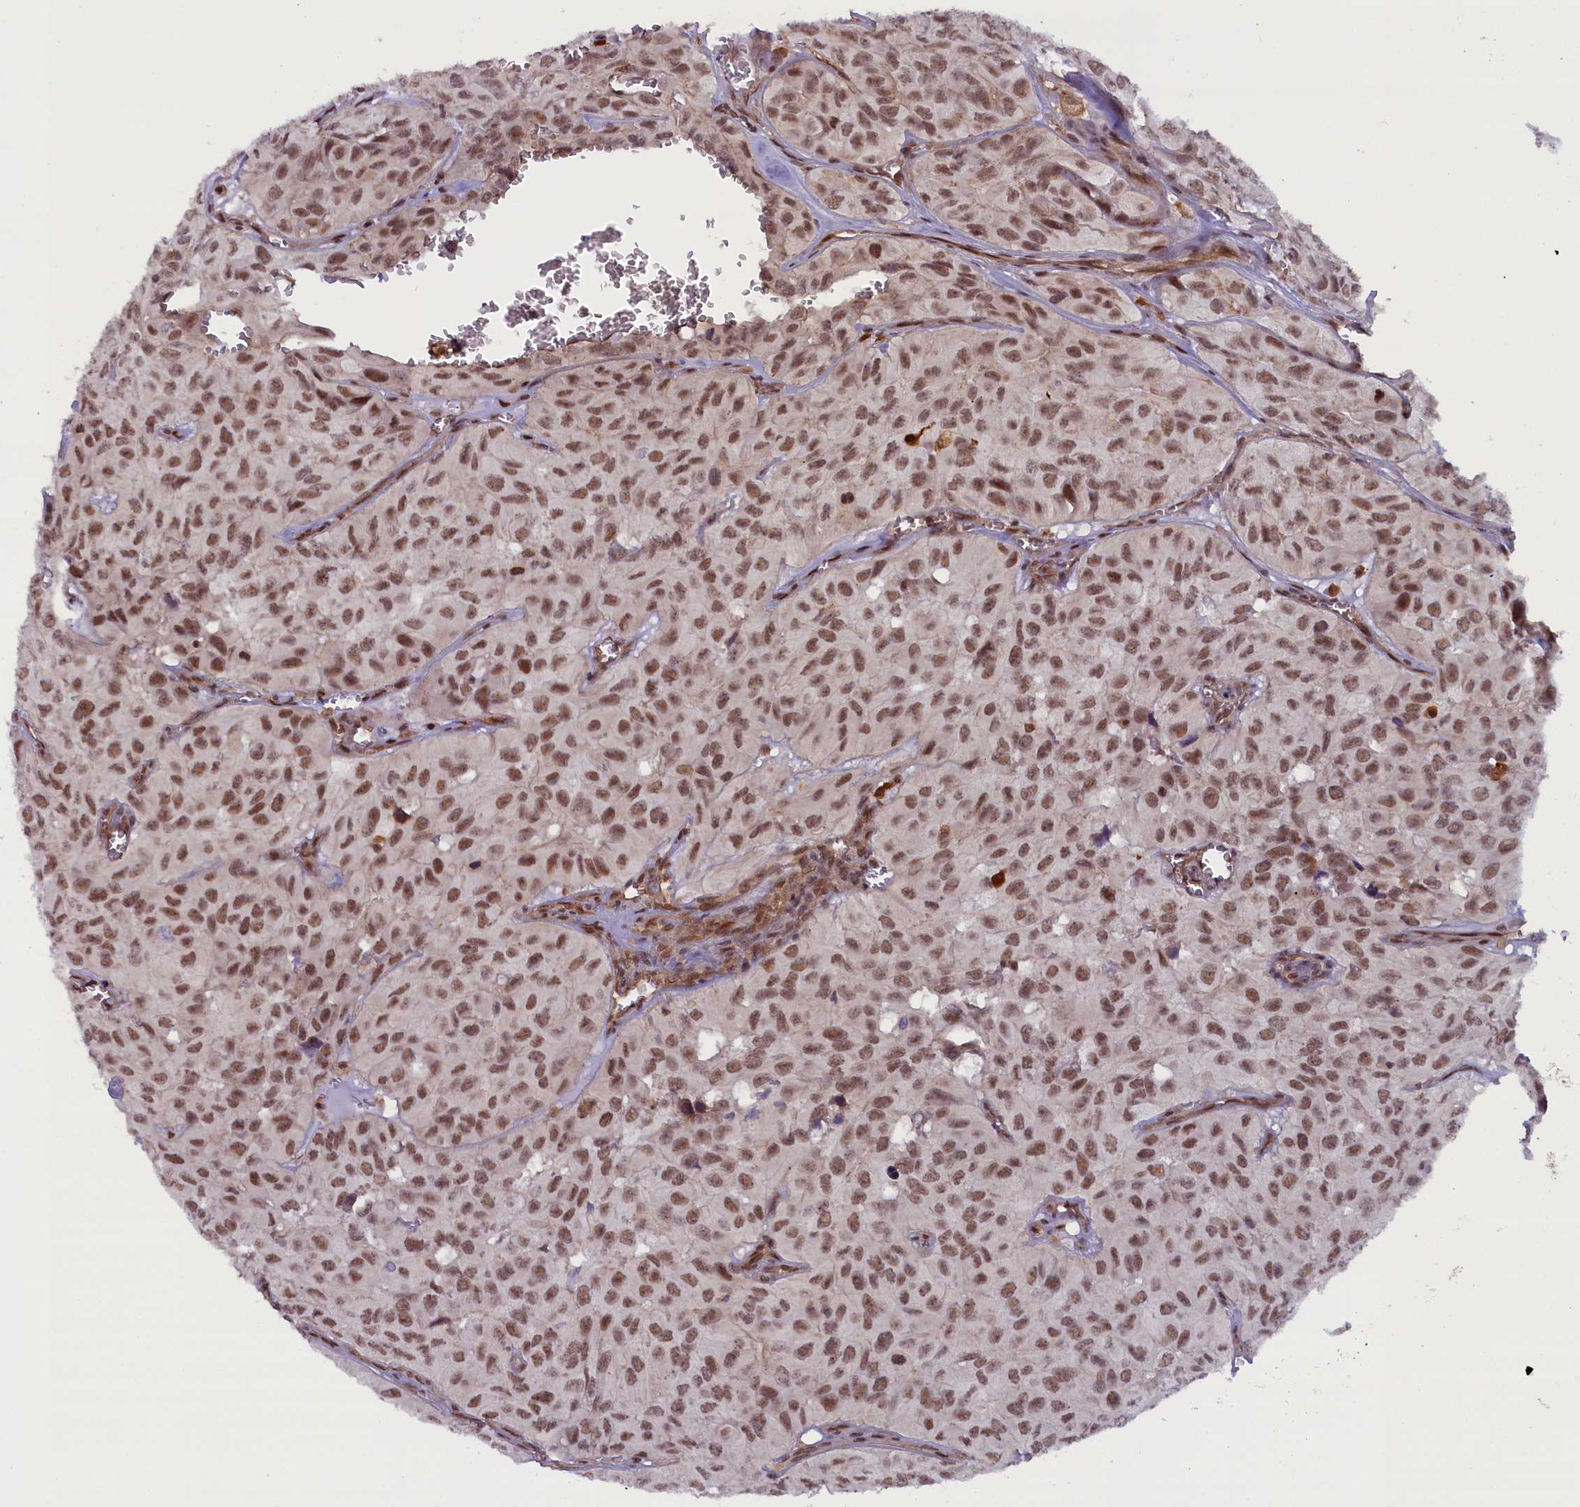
{"staining": {"intensity": "moderate", "quantity": ">75%", "location": "nuclear"}, "tissue": "head and neck cancer", "cell_type": "Tumor cells", "image_type": "cancer", "snomed": [{"axis": "morphology", "description": "Adenocarcinoma, NOS"}, {"axis": "topography", "description": "Salivary gland, NOS"}, {"axis": "topography", "description": "Head-Neck"}], "caption": "A micrograph of head and neck adenocarcinoma stained for a protein shows moderate nuclear brown staining in tumor cells. The staining was performed using DAB (3,3'-diaminobenzidine) to visualize the protein expression in brown, while the nuclei were stained in blue with hematoxylin (Magnification: 20x).", "gene": "FCHO1", "patient": {"sex": "female", "age": 76}}